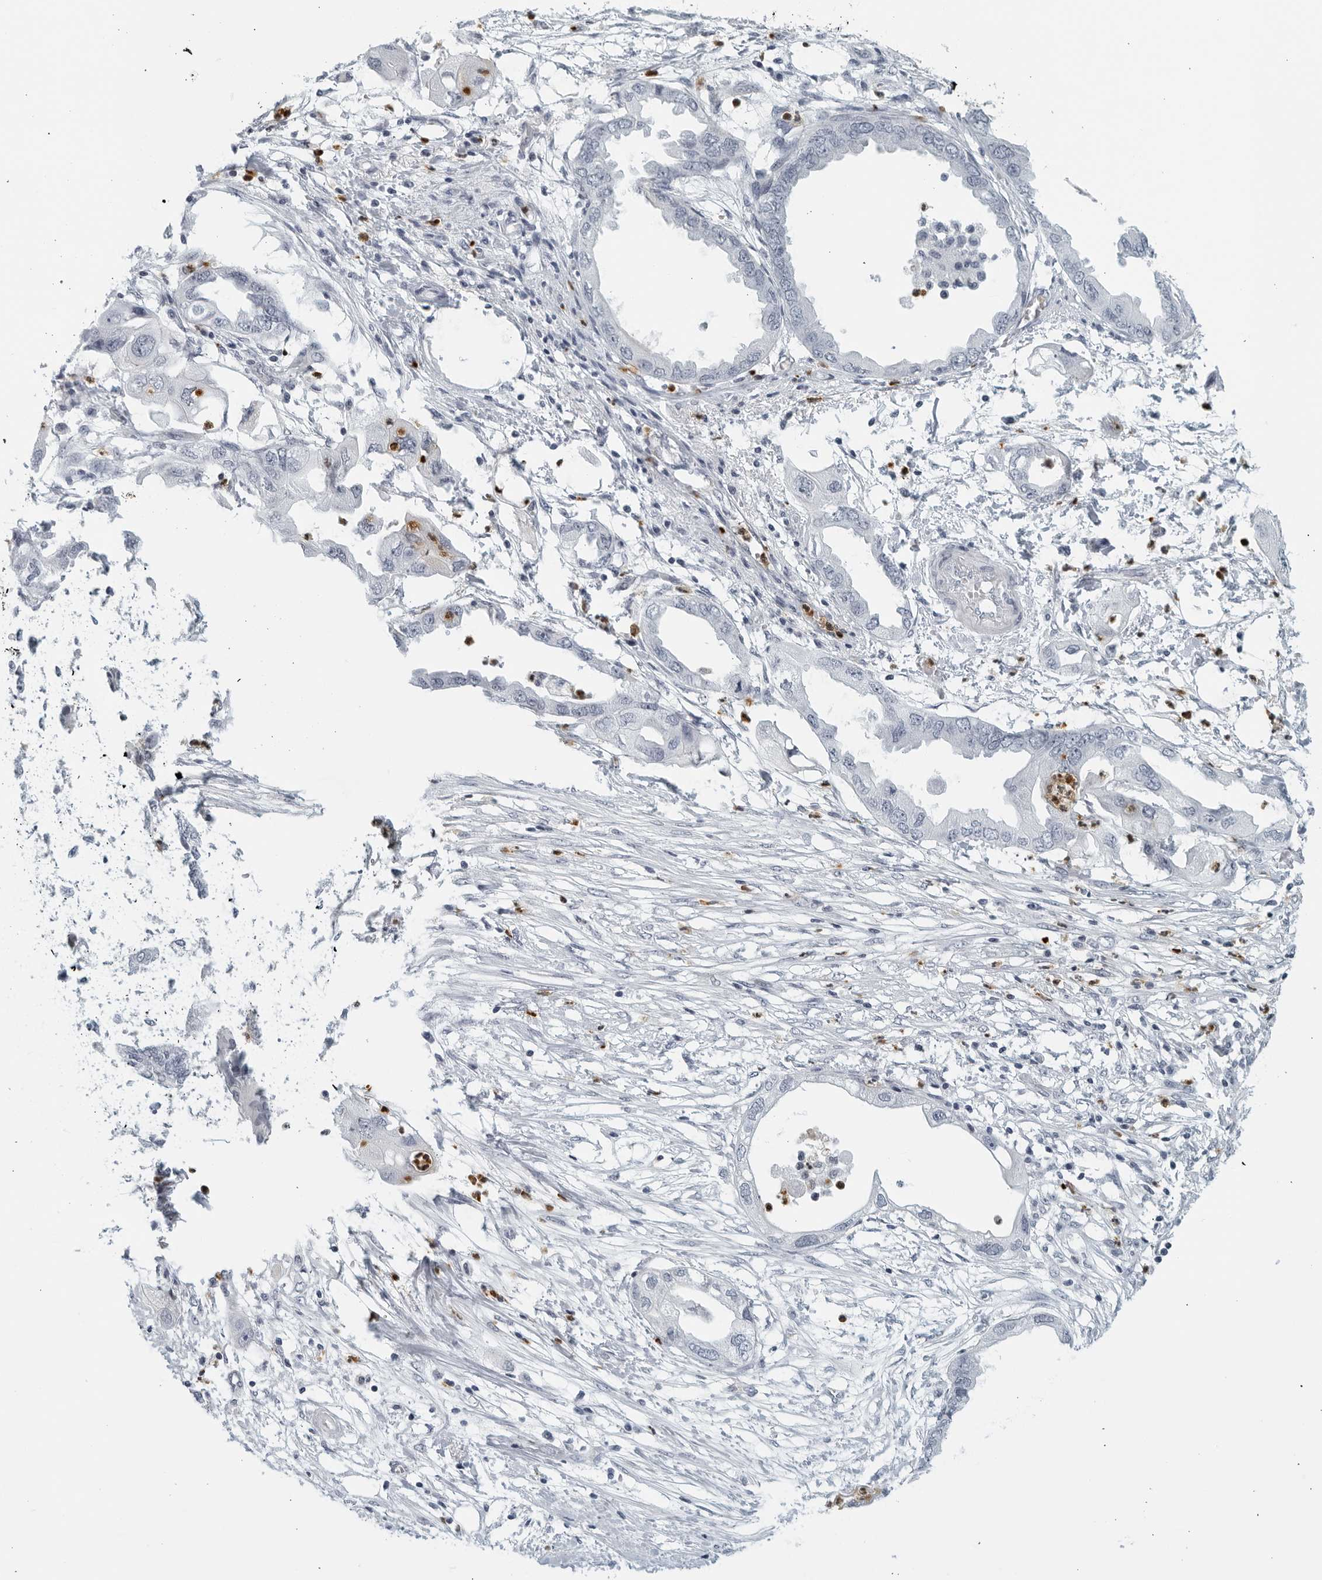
{"staining": {"intensity": "negative", "quantity": "none", "location": "none"}, "tissue": "endometrial cancer", "cell_type": "Tumor cells", "image_type": "cancer", "snomed": [{"axis": "morphology", "description": "Adenocarcinoma, NOS"}, {"axis": "morphology", "description": "Adenocarcinoma, metastatic, NOS"}, {"axis": "topography", "description": "Adipose tissue"}, {"axis": "topography", "description": "Endometrium"}], "caption": "DAB immunohistochemical staining of endometrial cancer (metastatic adenocarcinoma) demonstrates no significant staining in tumor cells.", "gene": "KLK7", "patient": {"sex": "female", "age": 67}}